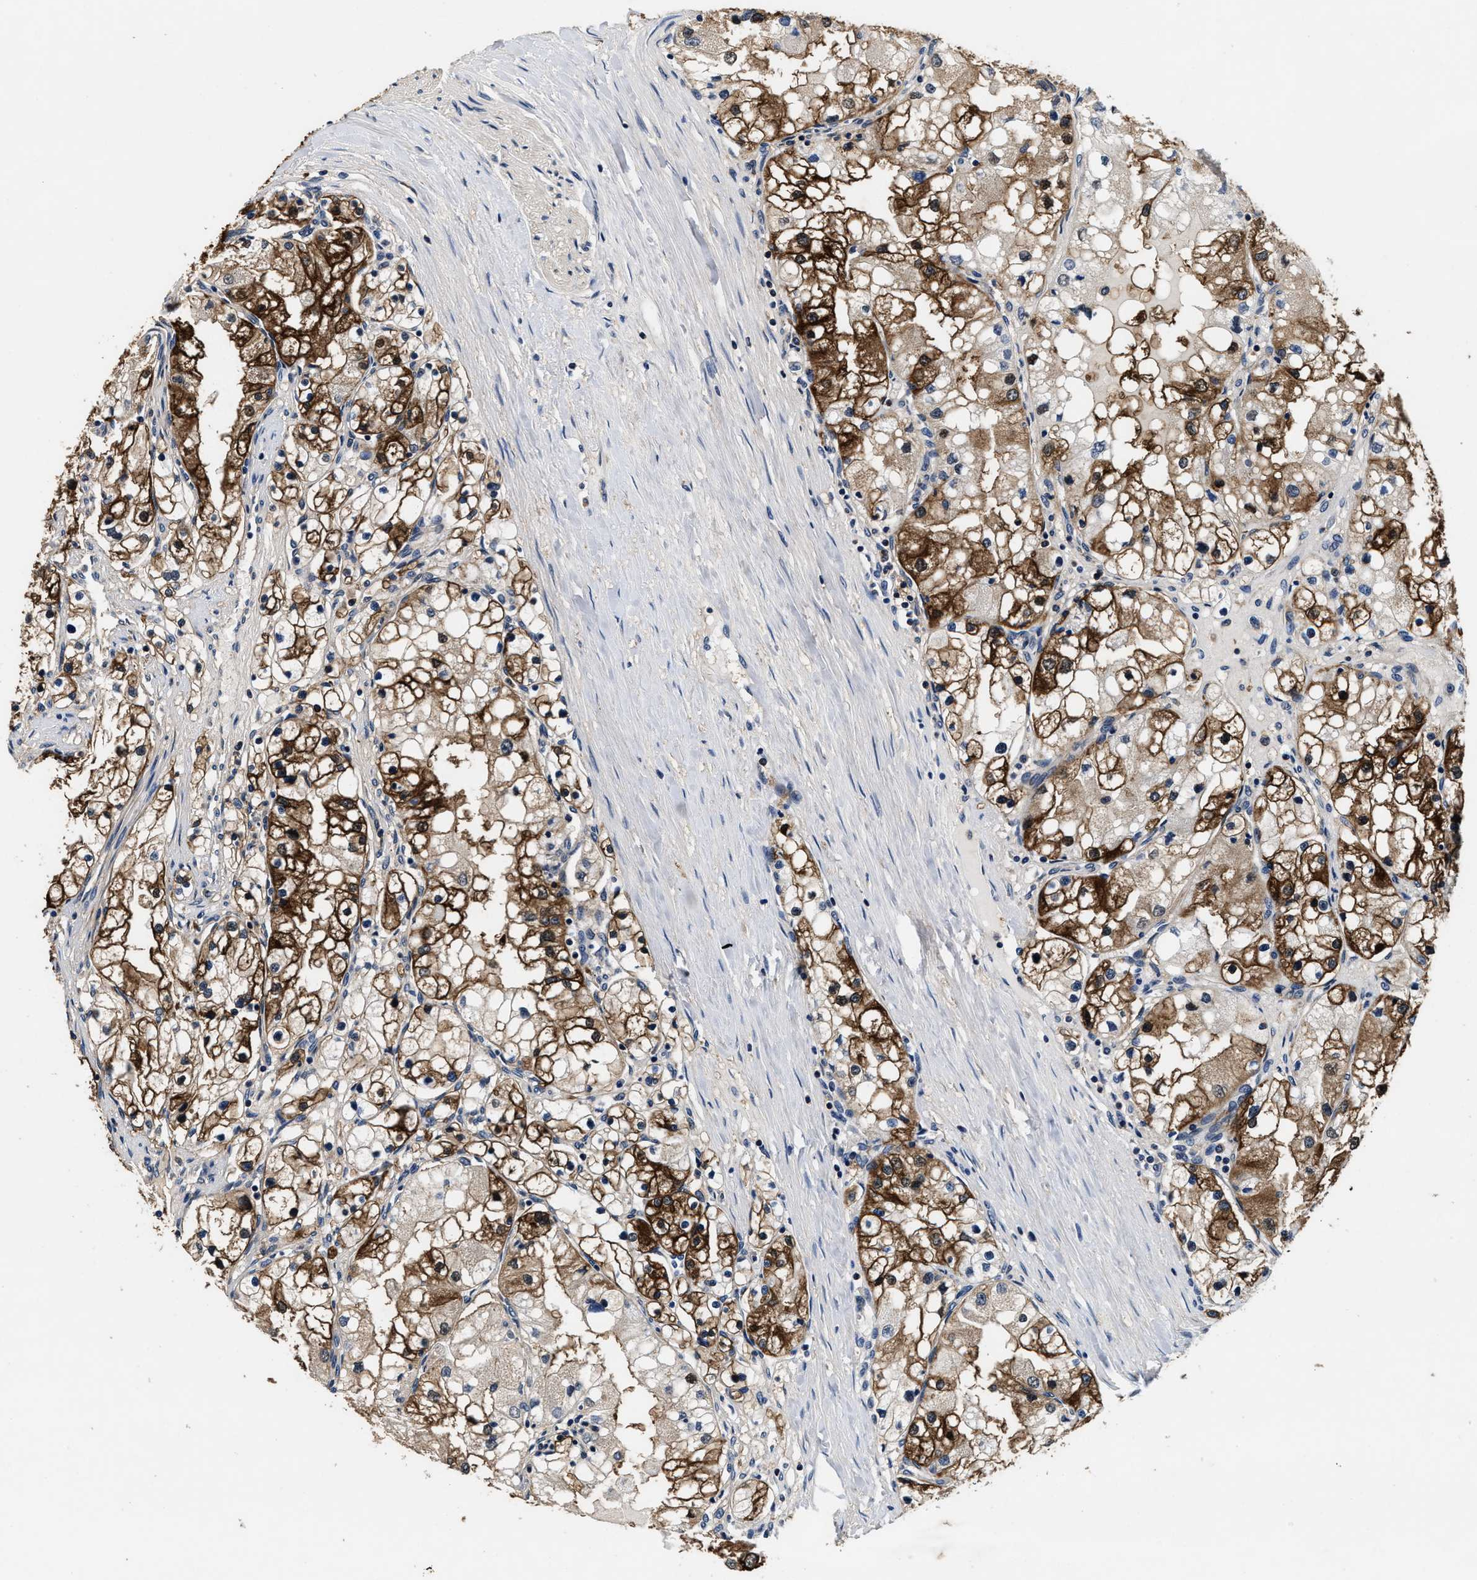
{"staining": {"intensity": "strong", "quantity": ">75%", "location": "cytoplasmic/membranous"}, "tissue": "renal cancer", "cell_type": "Tumor cells", "image_type": "cancer", "snomed": [{"axis": "morphology", "description": "Adenocarcinoma, NOS"}, {"axis": "topography", "description": "Kidney"}], "caption": "A histopathology image showing strong cytoplasmic/membranous expression in approximately >75% of tumor cells in renal cancer, as visualized by brown immunohistochemical staining.", "gene": "PHPT1", "patient": {"sex": "male", "age": 68}}